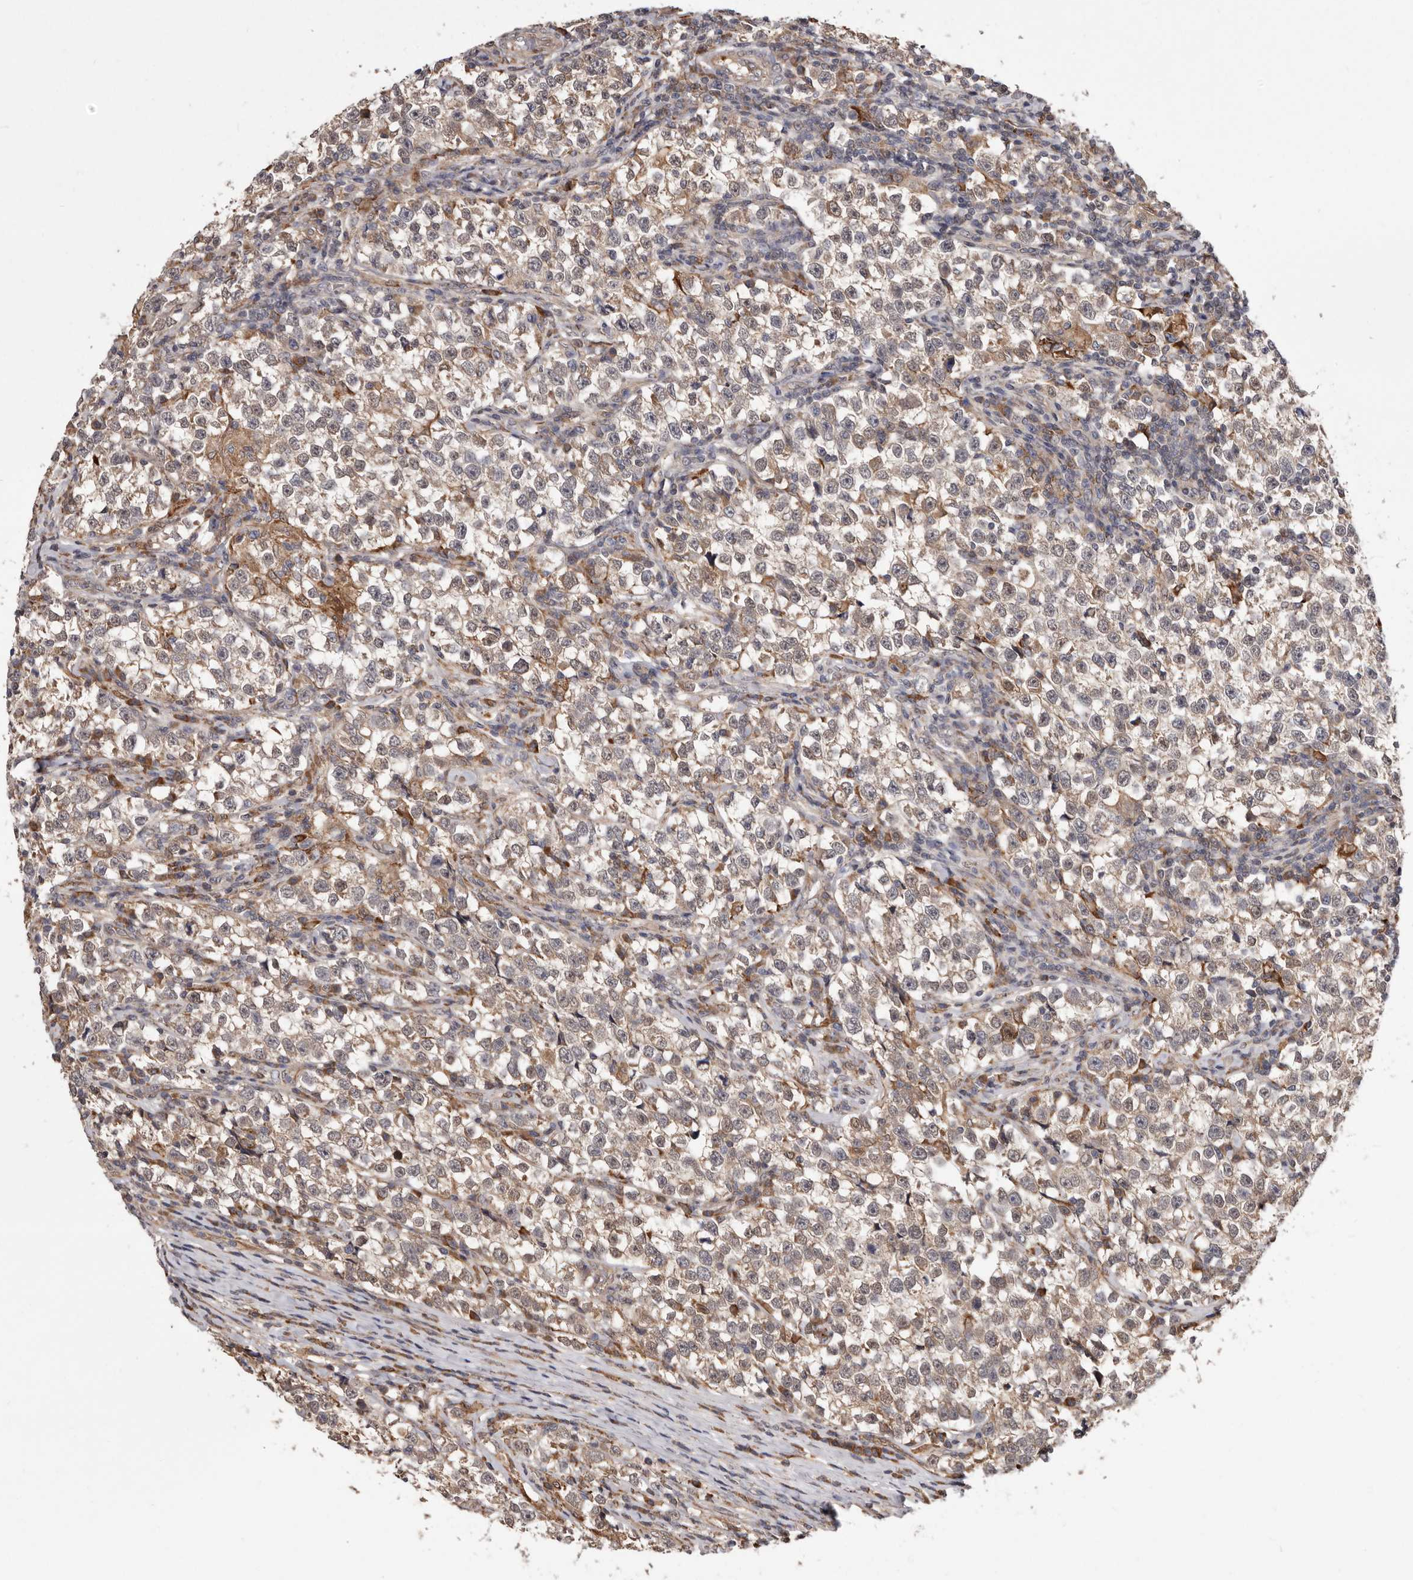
{"staining": {"intensity": "weak", "quantity": ">75%", "location": "cytoplasmic/membranous"}, "tissue": "testis cancer", "cell_type": "Tumor cells", "image_type": "cancer", "snomed": [{"axis": "morphology", "description": "Normal tissue, NOS"}, {"axis": "morphology", "description": "Seminoma, NOS"}, {"axis": "topography", "description": "Testis"}], "caption": "Immunohistochemistry staining of seminoma (testis), which demonstrates low levels of weak cytoplasmic/membranous staining in approximately >75% of tumor cells indicating weak cytoplasmic/membranous protein staining. The staining was performed using DAB (brown) for protein detection and nuclei were counterstained in hematoxylin (blue).", "gene": "RRM2B", "patient": {"sex": "male", "age": 43}}